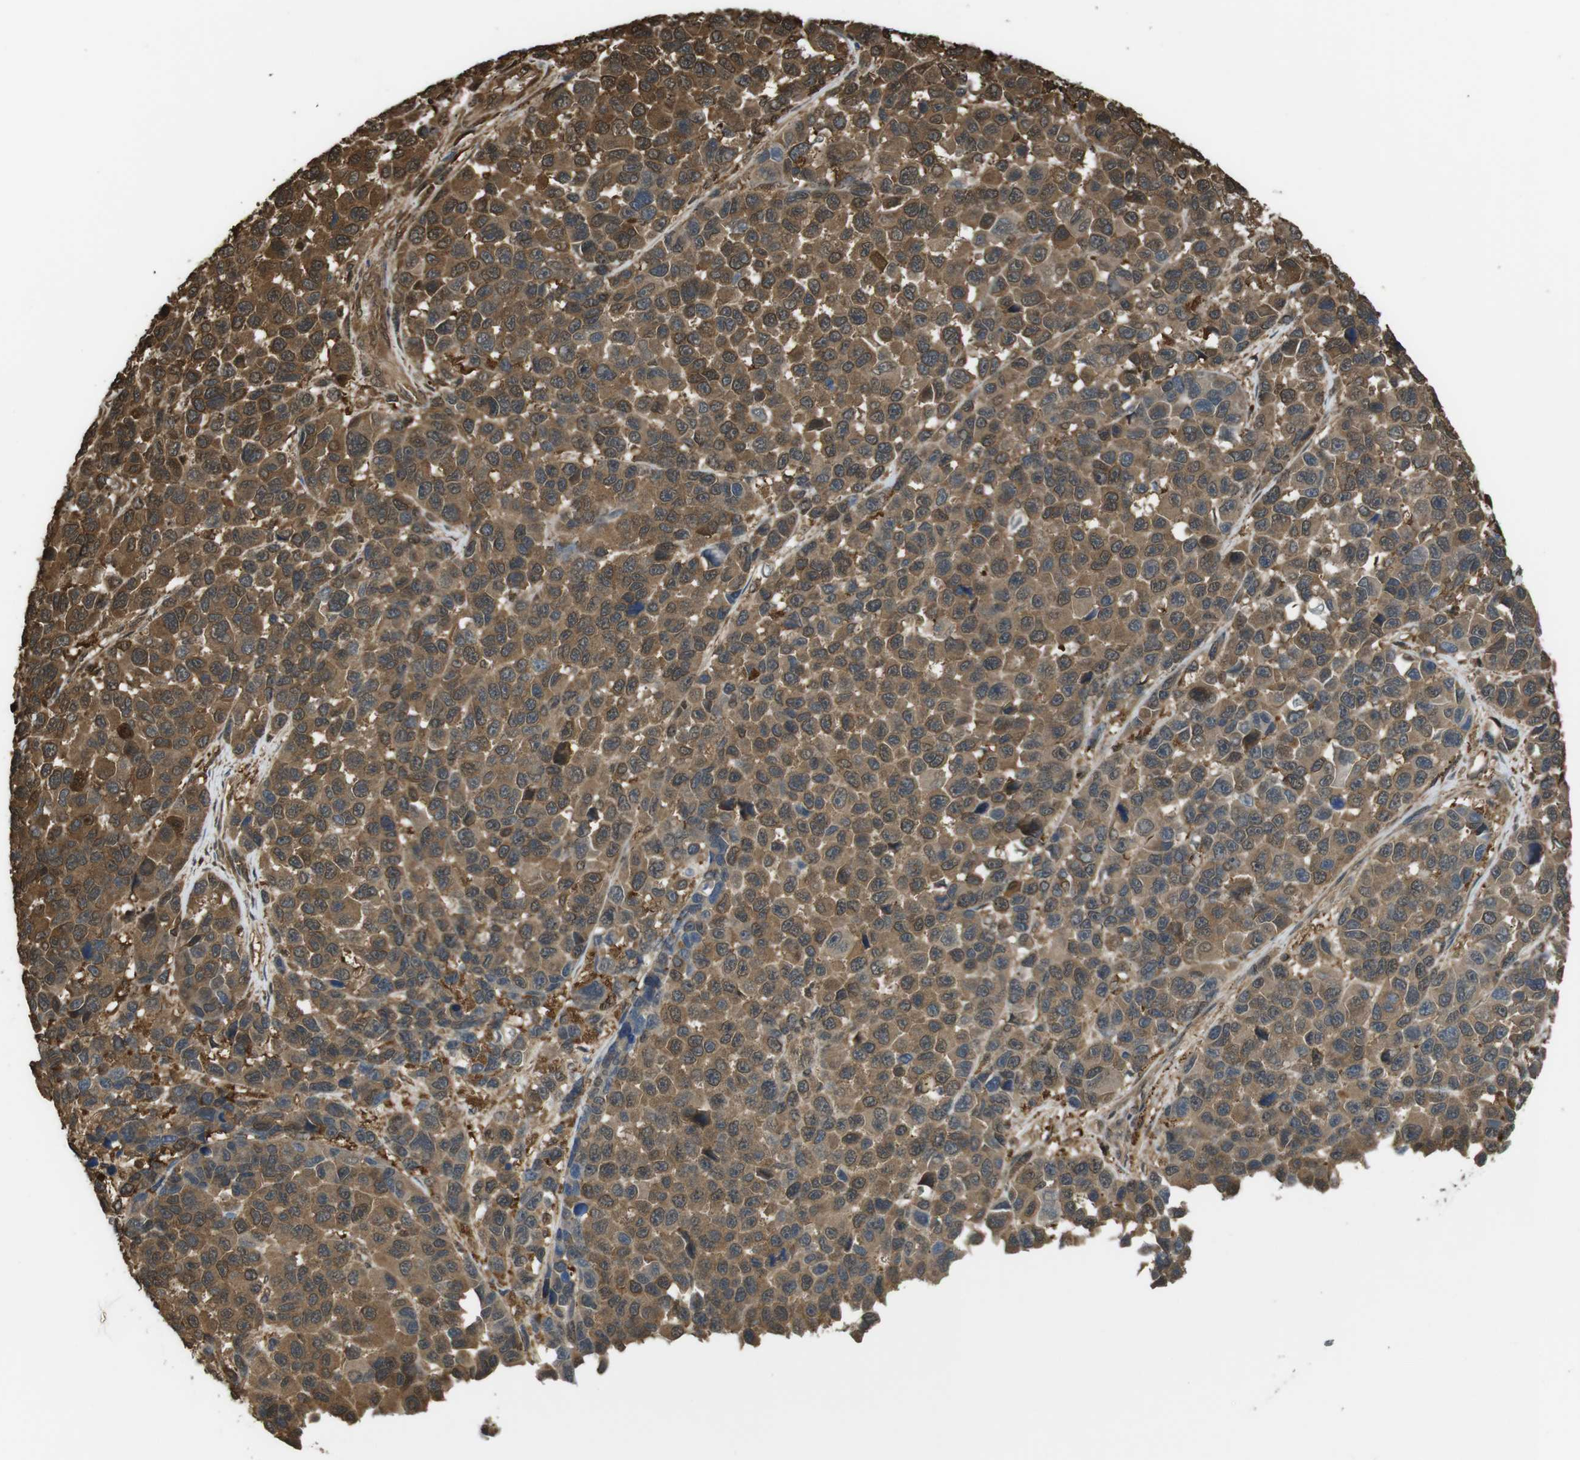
{"staining": {"intensity": "moderate", "quantity": ">75%", "location": "cytoplasmic/membranous,nuclear"}, "tissue": "melanoma", "cell_type": "Tumor cells", "image_type": "cancer", "snomed": [{"axis": "morphology", "description": "Malignant melanoma, NOS"}, {"axis": "topography", "description": "Skin"}], "caption": "Immunohistochemical staining of human malignant melanoma shows medium levels of moderate cytoplasmic/membranous and nuclear protein staining in about >75% of tumor cells.", "gene": "ARHGDIA", "patient": {"sex": "male", "age": 53}}